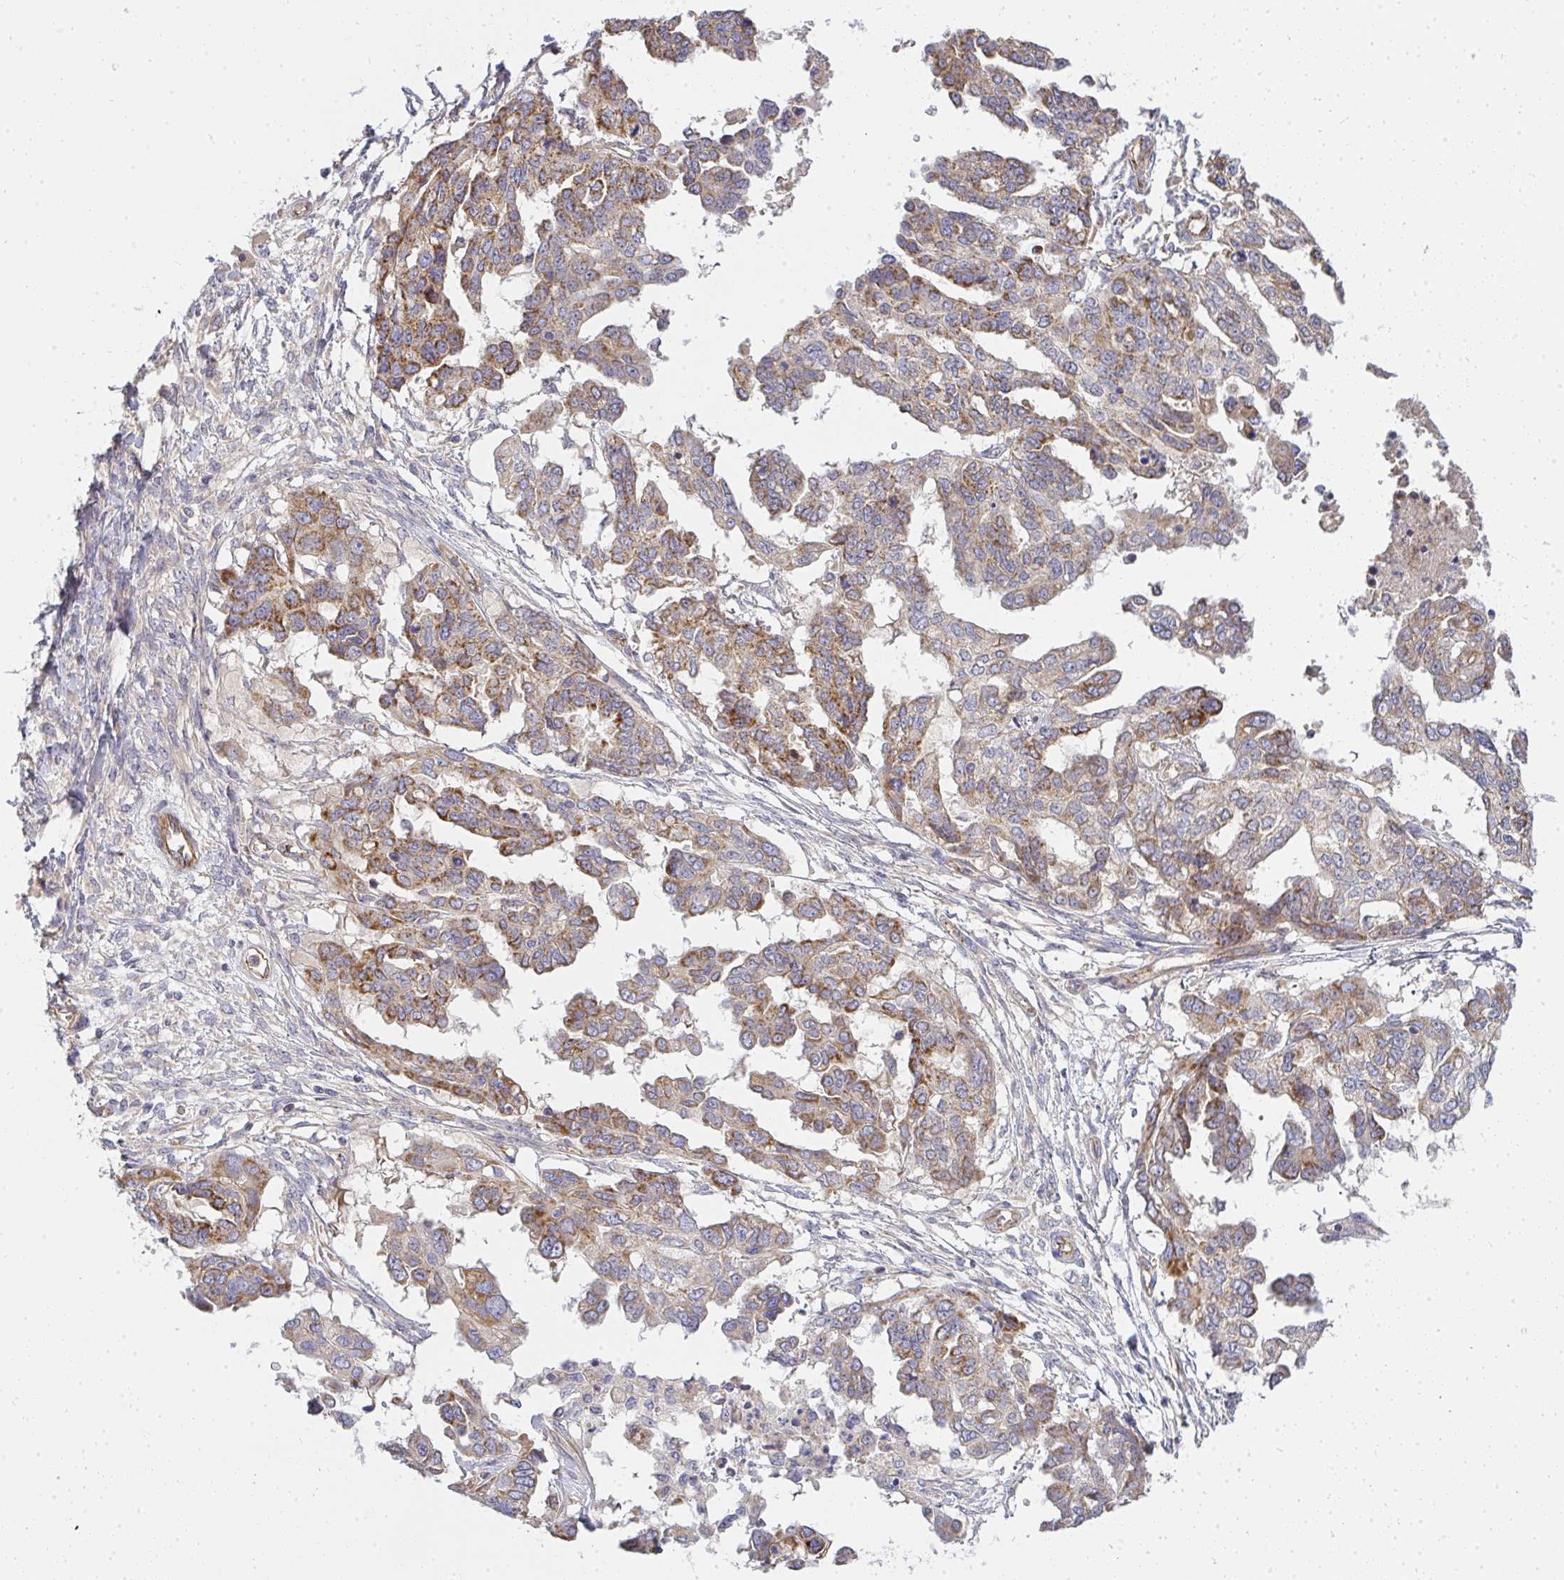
{"staining": {"intensity": "weak", "quantity": ">75%", "location": "cytoplasmic/membranous"}, "tissue": "ovarian cancer", "cell_type": "Tumor cells", "image_type": "cancer", "snomed": [{"axis": "morphology", "description": "Cystadenocarcinoma, serous, NOS"}, {"axis": "topography", "description": "Ovary"}], "caption": "Immunohistochemical staining of ovarian cancer (serous cystadenocarcinoma) reveals low levels of weak cytoplasmic/membranous staining in approximately >75% of tumor cells.", "gene": "B4GALT6", "patient": {"sex": "female", "age": 53}}